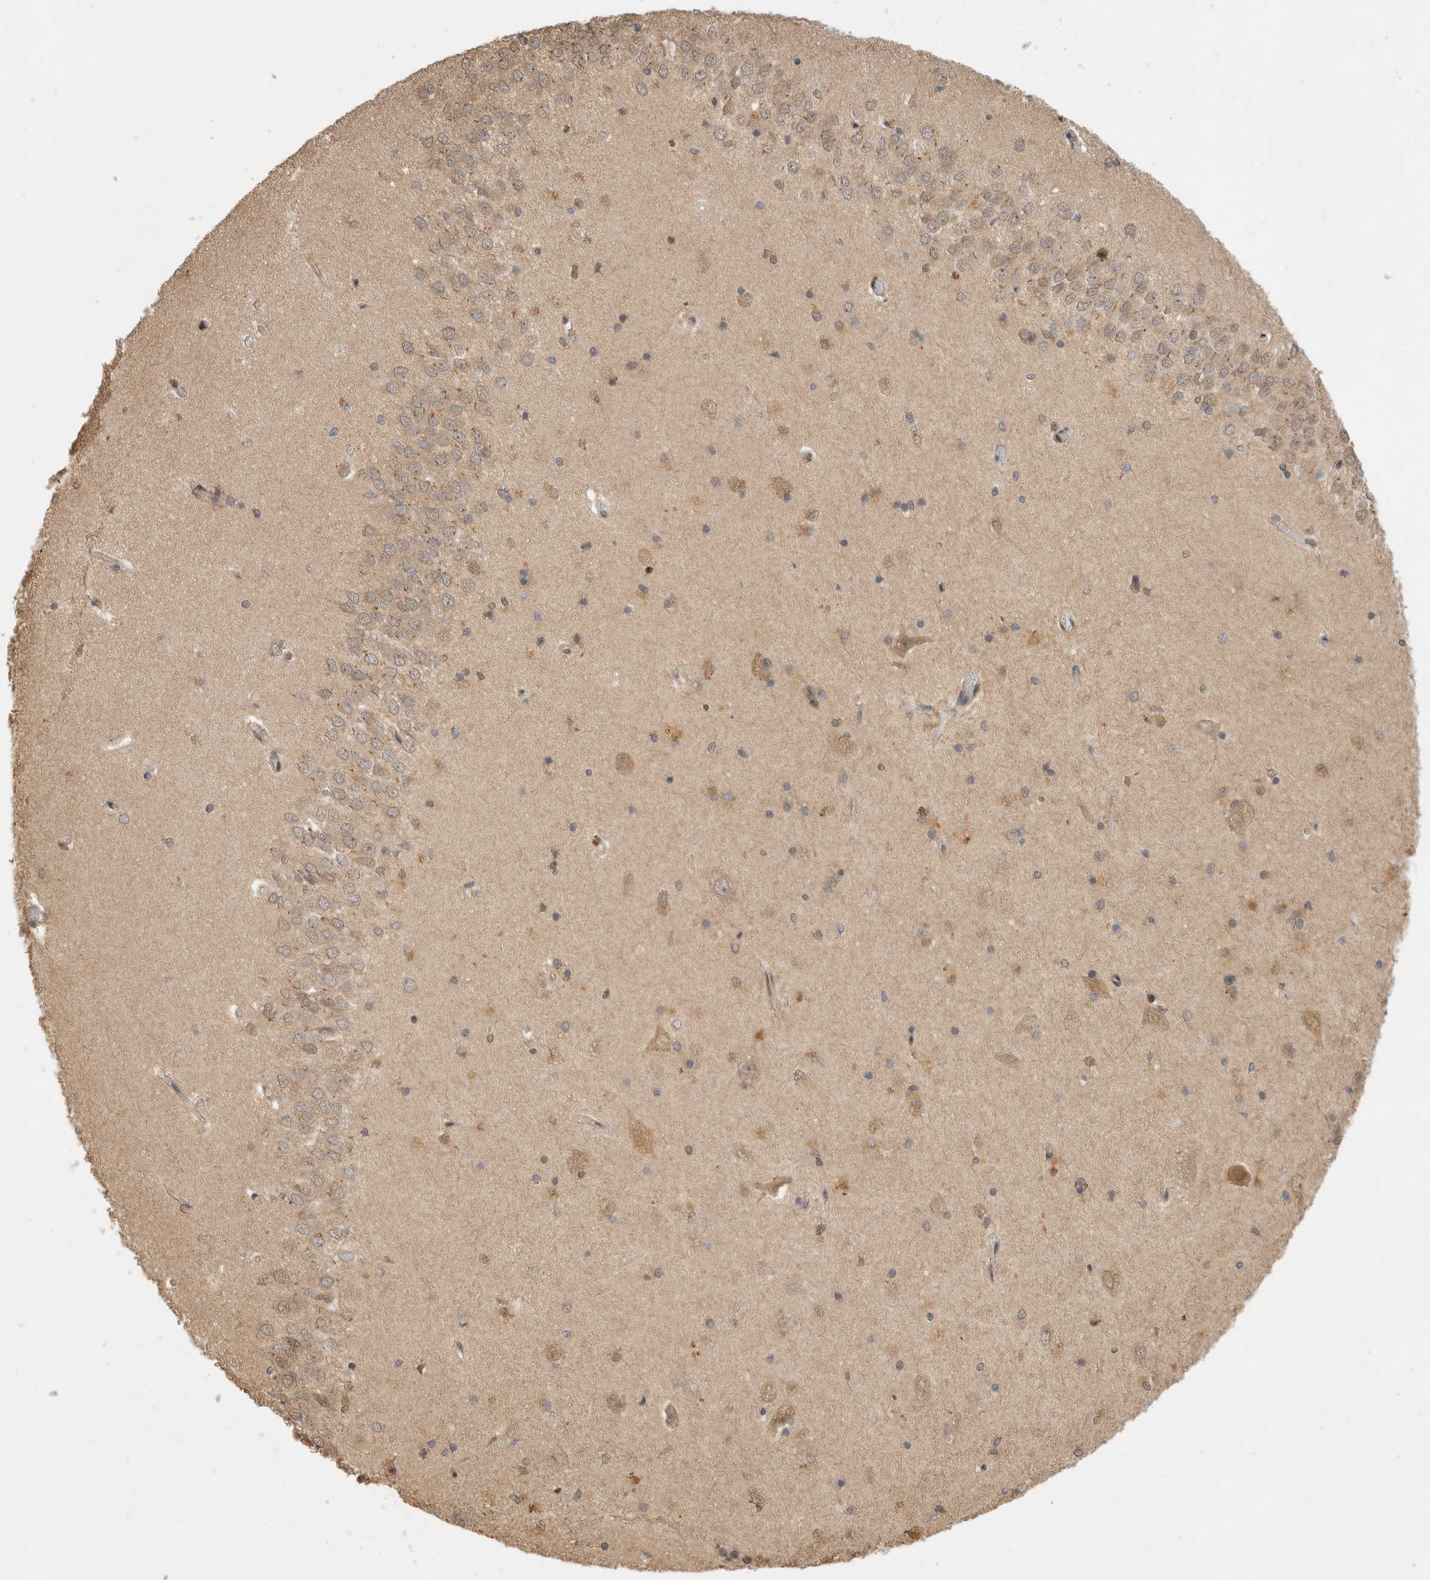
{"staining": {"intensity": "weak", "quantity": "25%-75%", "location": "cytoplasmic/membranous,nuclear"}, "tissue": "hippocampus", "cell_type": "Glial cells", "image_type": "normal", "snomed": [{"axis": "morphology", "description": "Normal tissue, NOS"}, {"axis": "topography", "description": "Hippocampus"}], "caption": "A low amount of weak cytoplasmic/membranous,nuclear expression is present in approximately 25%-75% of glial cells in normal hippocampus. The staining was performed using DAB, with brown indicating positive protein expression. Nuclei are stained blue with hematoxylin.", "gene": "DFFA", "patient": {"sex": "male", "age": 45}}